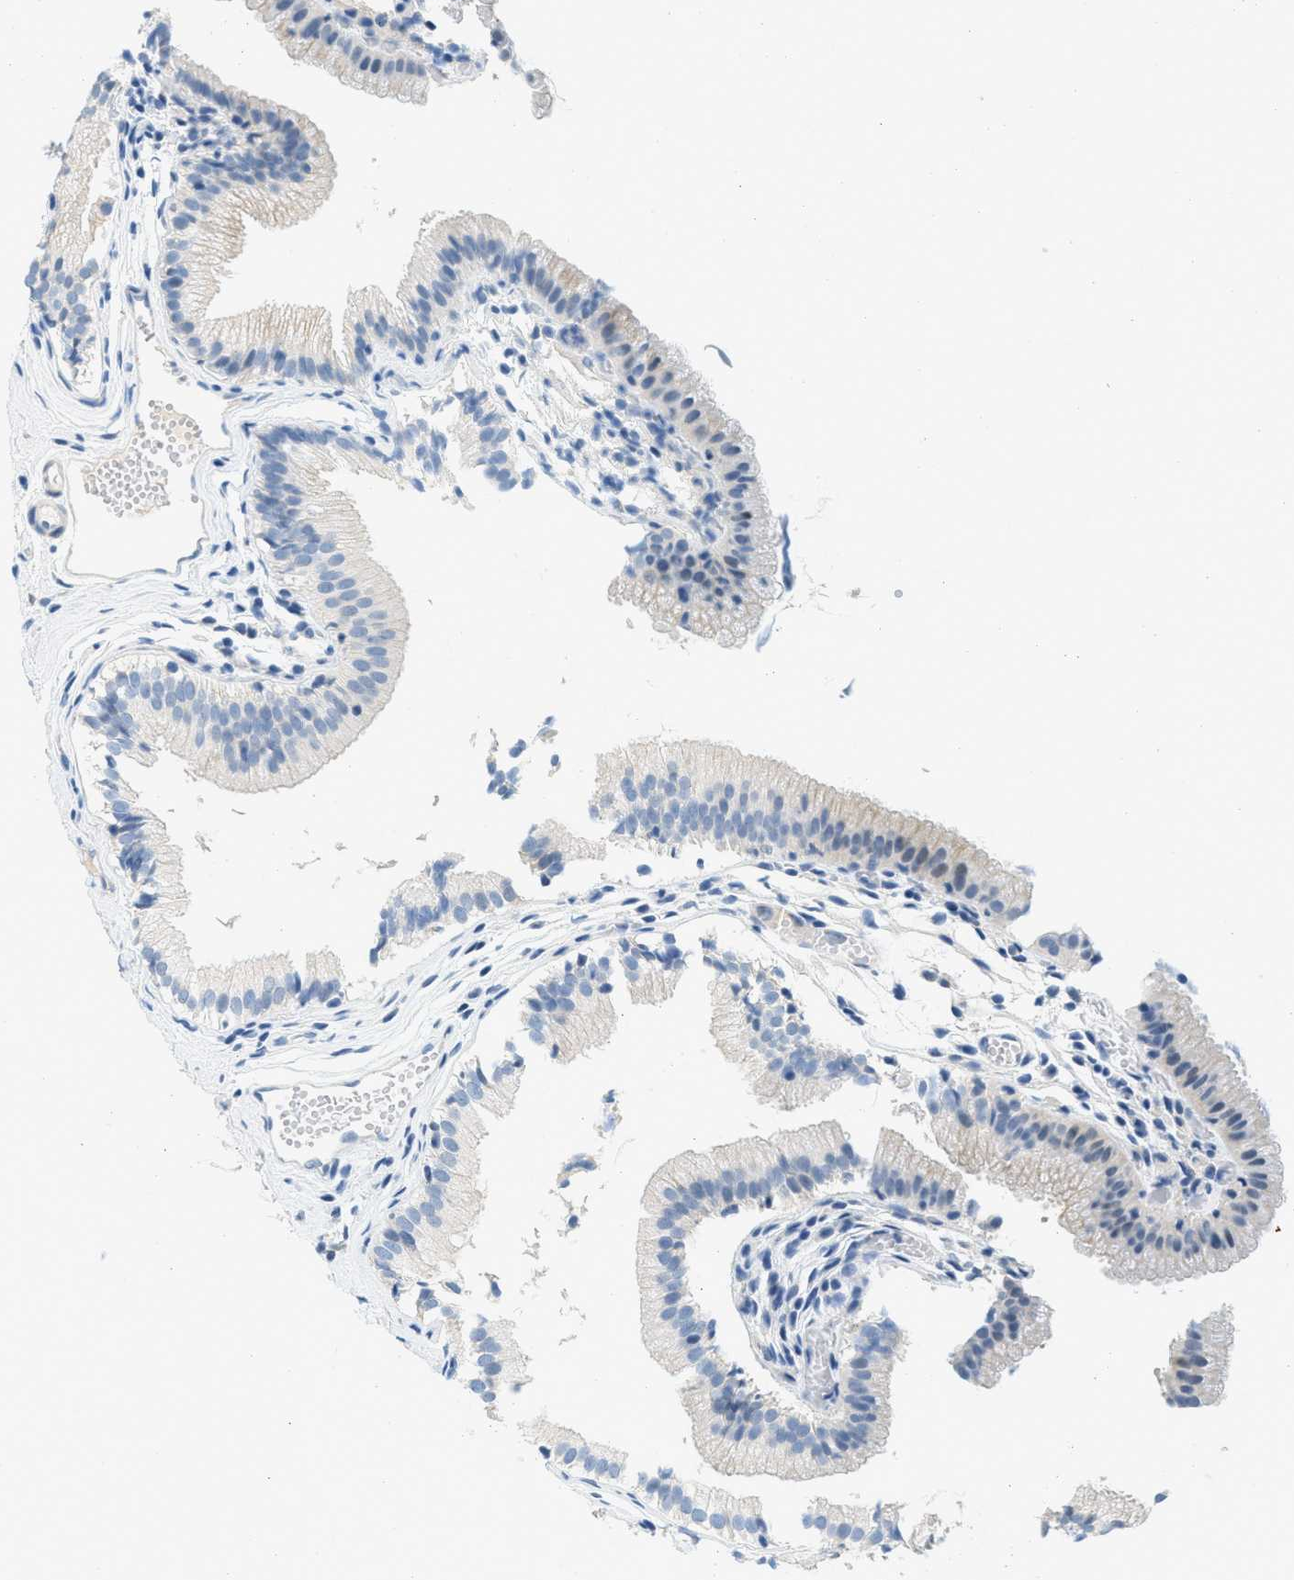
{"staining": {"intensity": "moderate", "quantity": "<25%", "location": "cytoplasmic/membranous,nuclear"}, "tissue": "gallbladder", "cell_type": "Glandular cells", "image_type": "normal", "snomed": [{"axis": "morphology", "description": "Normal tissue, NOS"}, {"axis": "topography", "description": "Gallbladder"}], "caption": "IHC histopathology image of normal gallbladder: gallbladder stained using immunohistochemistry (IHC) shows low levels of moderate protein expression localized specifically in the cytoplasmic/membranous,nuclear of glandular cells, appearing as a cytoplasmic/membranous,nuclear brown color.", "gene": "CYP4X1", "patient": {"sex": "female", "age": 26}}